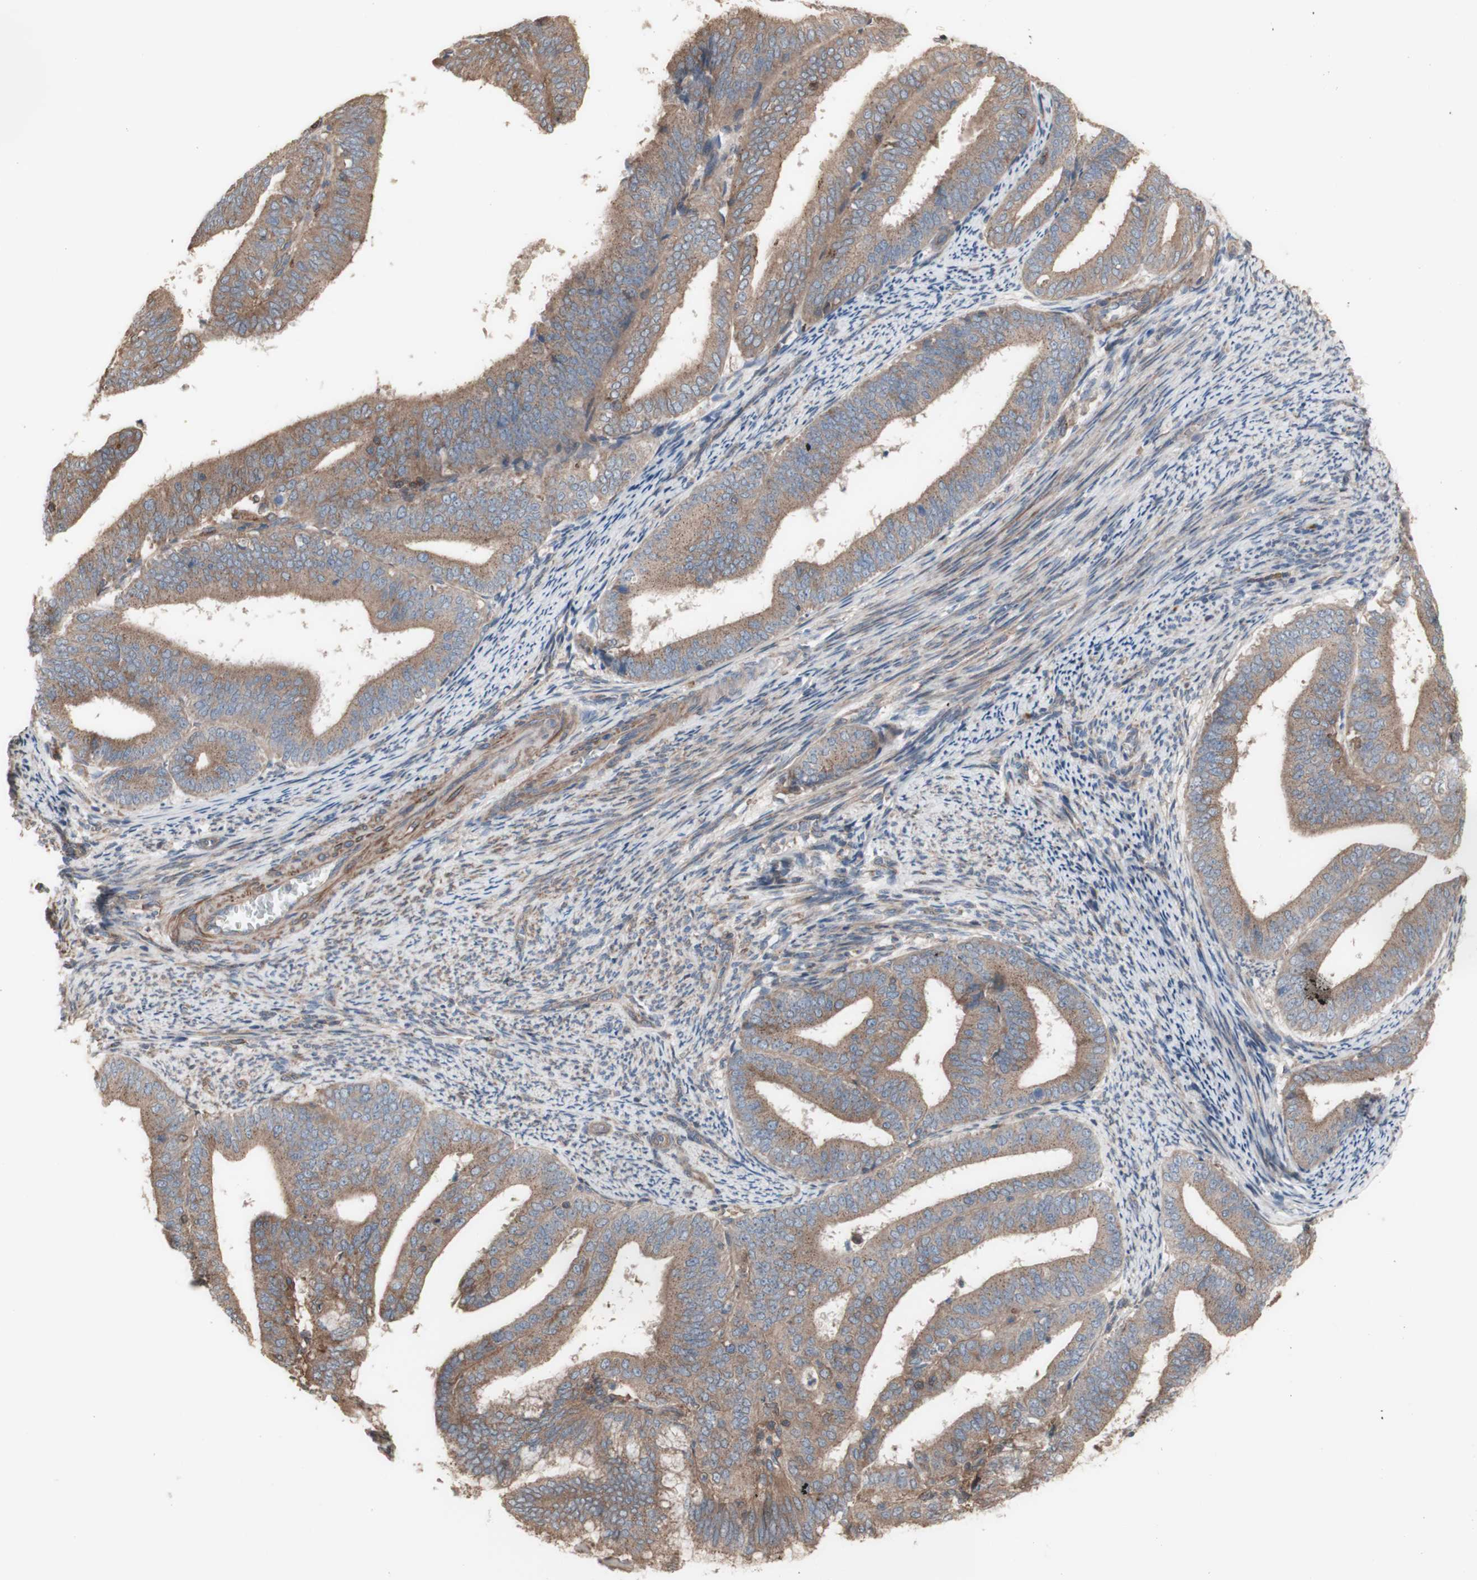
{"staining": {"intensity": "moderate", "quantity": ">75%", "location": "cytoplasmic/membranous"}, "tissue": "endometrial cancer", "cell_type": "Tumor cells", "image_type": "cancer", "snomed": [{"axis": "morphology", "description": "Adenocarcinoma, NOS"}, {"axis": "topography", "description": "Endometrium"}], "caption": "IHC image of endometrial adenocarcinoma stained for a protein (brown), which shows medium levels of moderate cytoplasmic/membranous staining in approximately >75% of tumor cells.", "gene": "COPB1", "patient": {"sex": "female", "age": 63}}